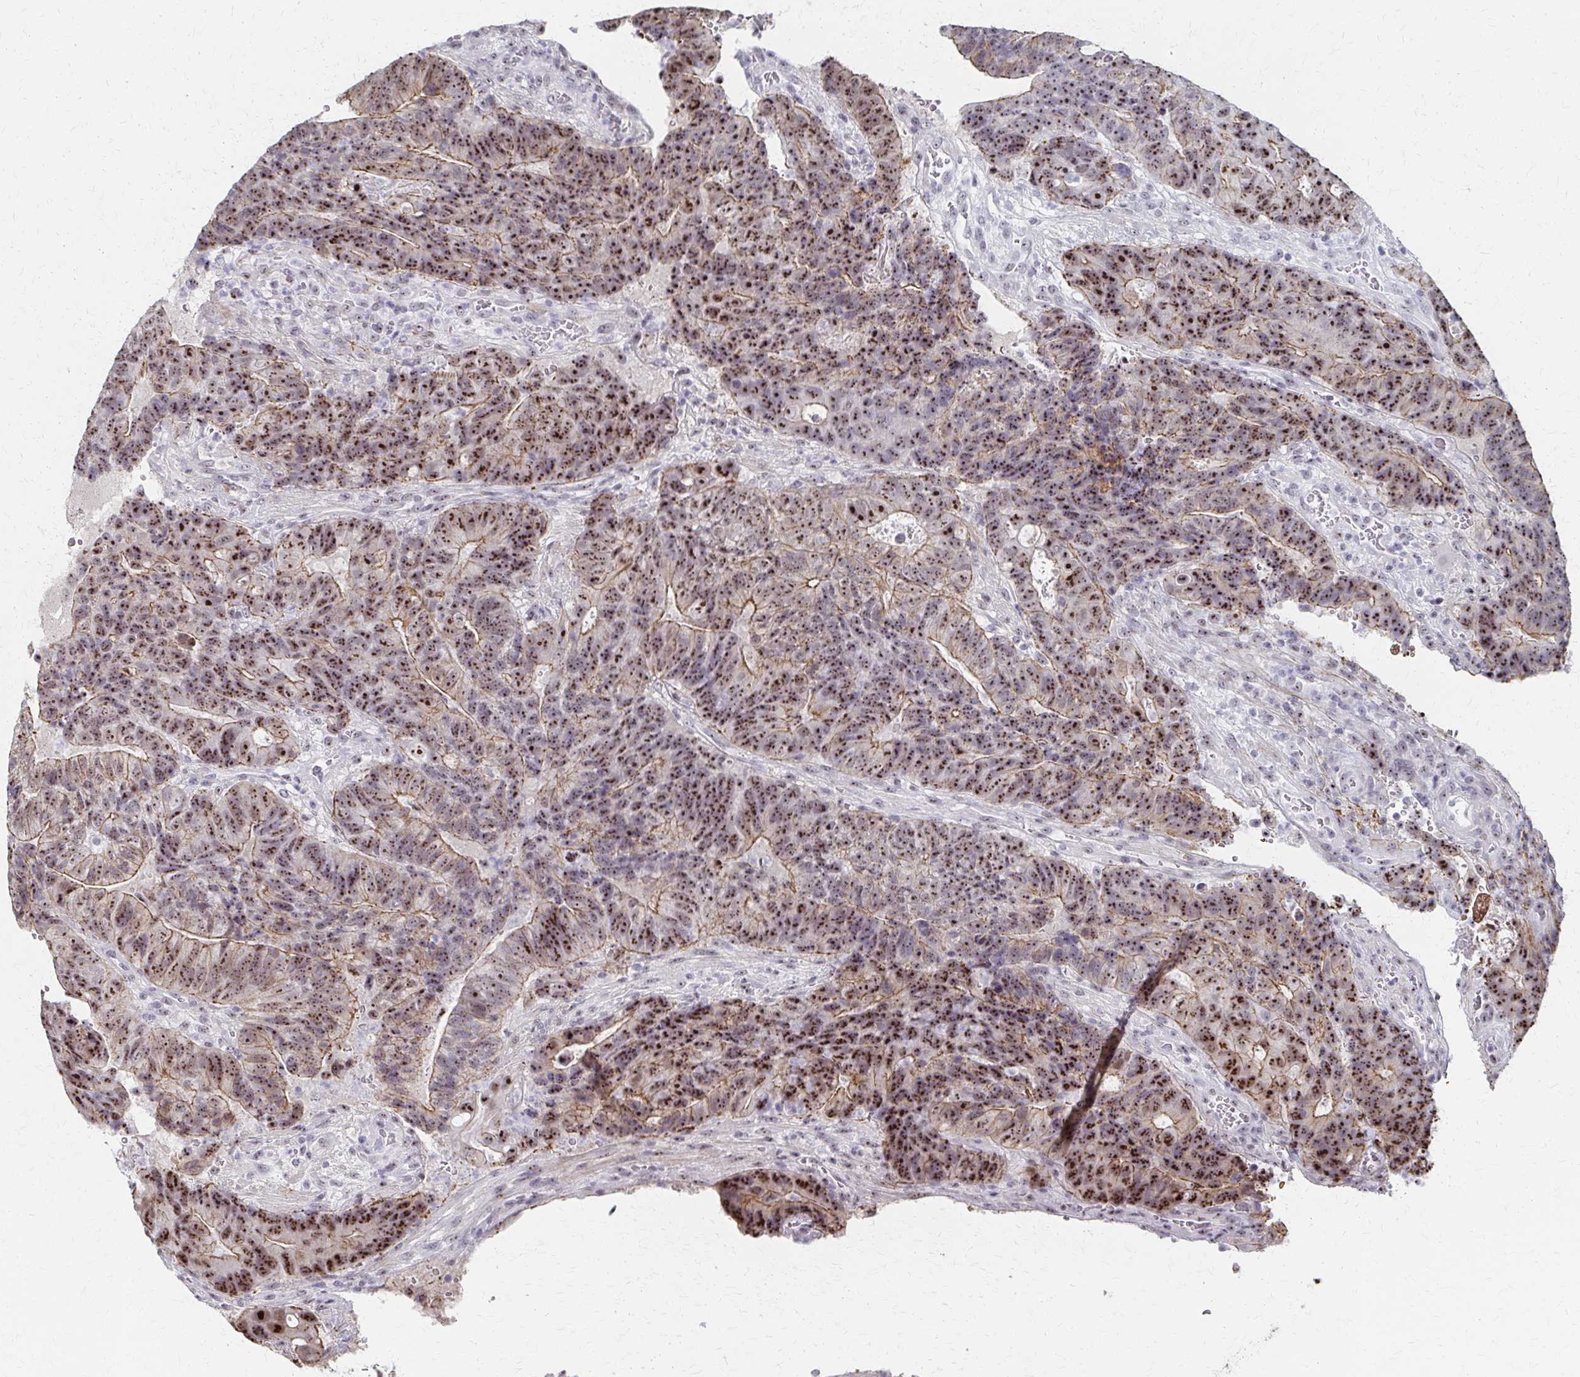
{"staining": {"intensity": "moderate", "quantity": ">75%", "location": "cytoplasmic/membranous,nuclear"}, "tissue": "colorectal cancer", "cell_type": "Tumor cells", "image_type": "cancer", "snomed": [{"axis": "morphology", "description": "Normal tissue, NOS"}, {"axis": "morphology", "description": "Adenocarcinoma, NOS"}, {"axis": "topography", "description": "Colon"}], "caption": "A high-resolution micrograph shows IHC staining of colorectal cancer, which exhibits moderate cytoplasmic/membranous and nuclear positivity in approximately >75% of tumor cells.", "gene": "PES1", "patient": {"sex": "female", "age": 48}}